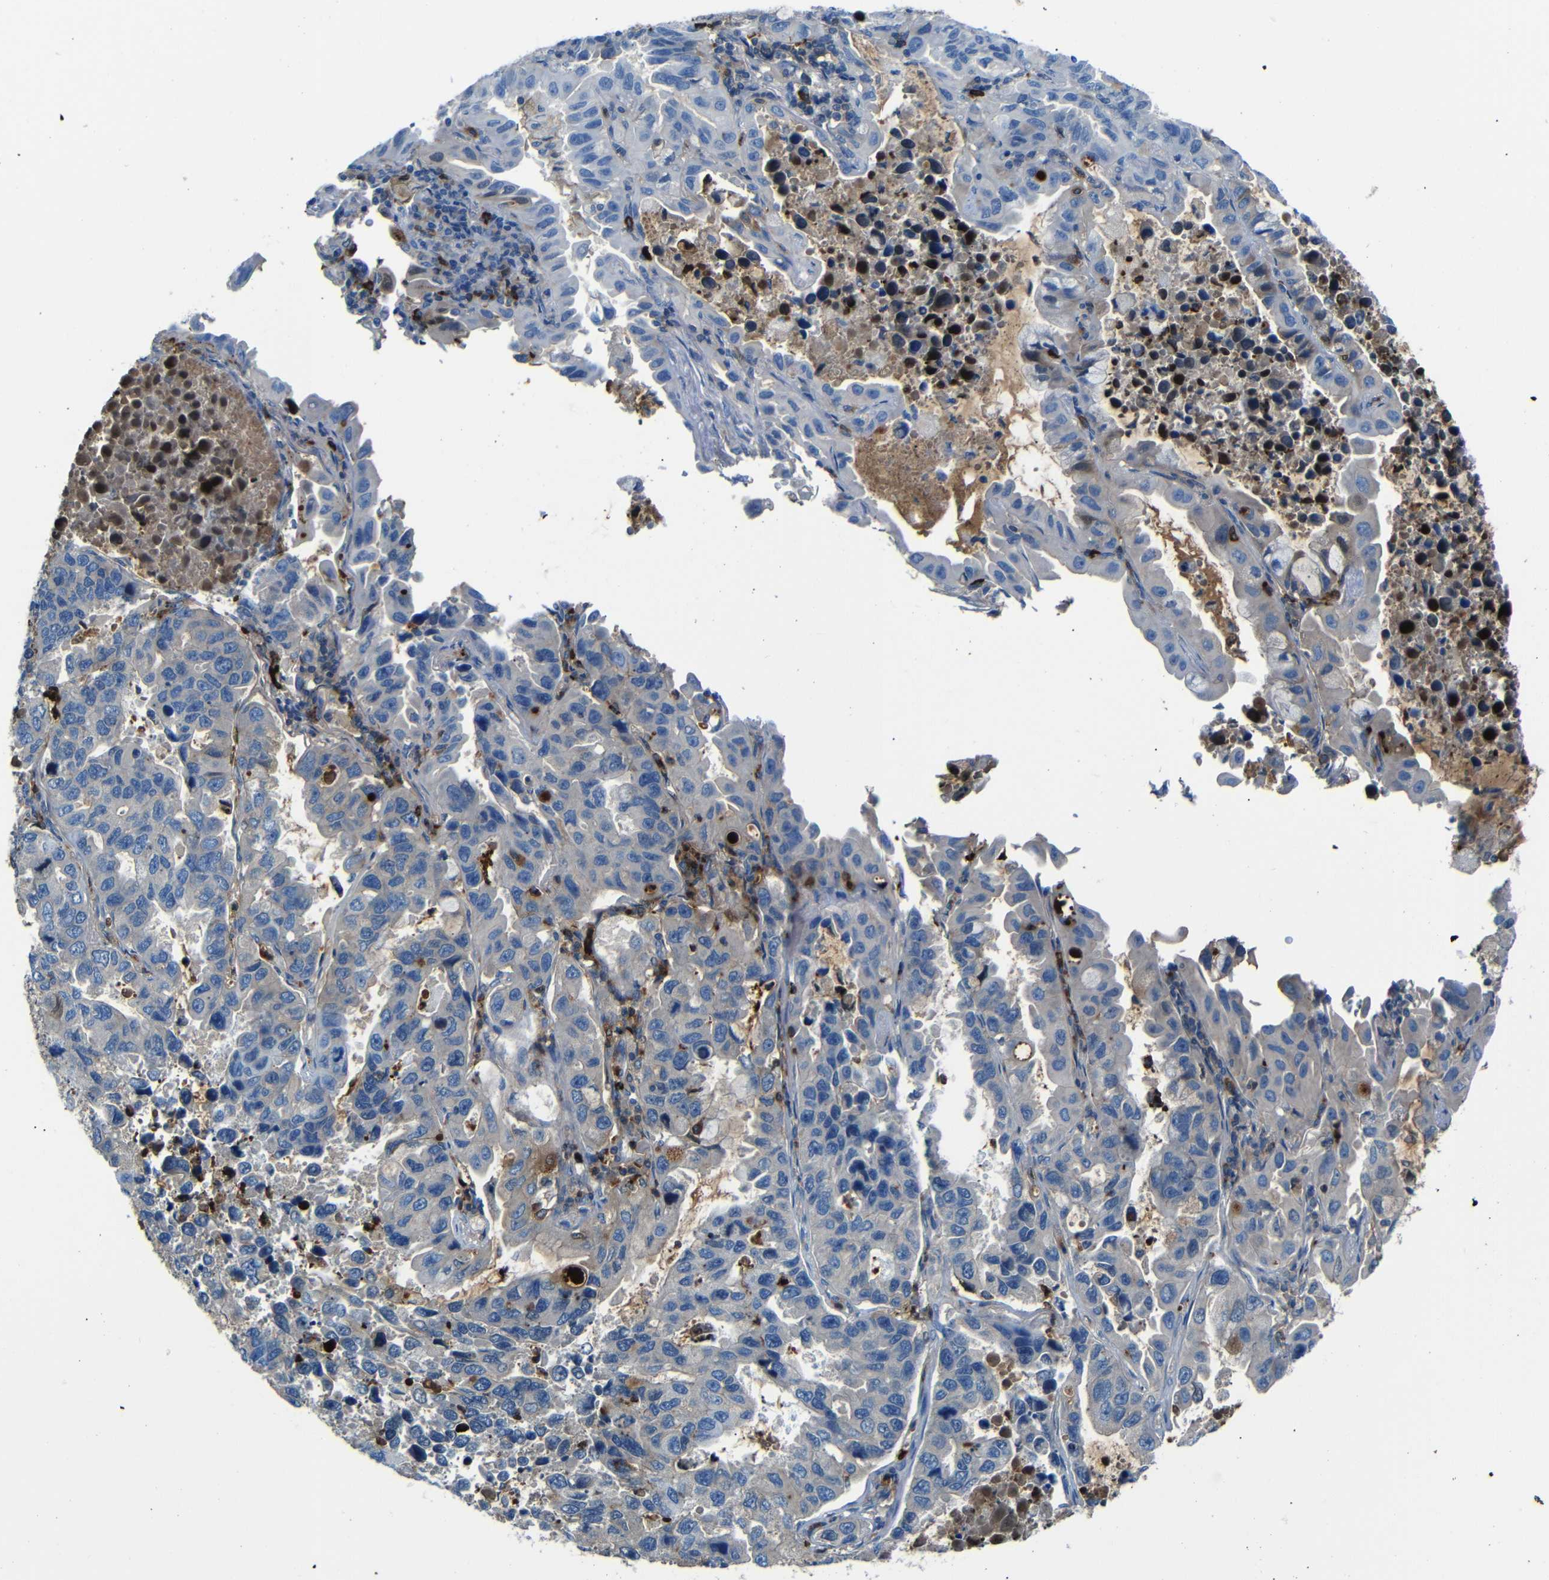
{"staining": {"intensity": "weak", "quantity": "25%-75%", "location": "cytoplasmic/membranous"}, "tissue": "lung cancer", "cell_type": "Tumor cells", "image_type": "cancer", "snomed": [{"axis": "morphology", "description": "Adenocarcinoma, NOS"}, {"axis": "topography", "description": "Lung"}], "caption": "Protein staining reveals weak cytoplasmic/membranous staining in about 25%-75% of tumor cells in lung adenocarcinoma.", "gene": "SERPINA1", "patient": {"sex": "male", "age": 64}}